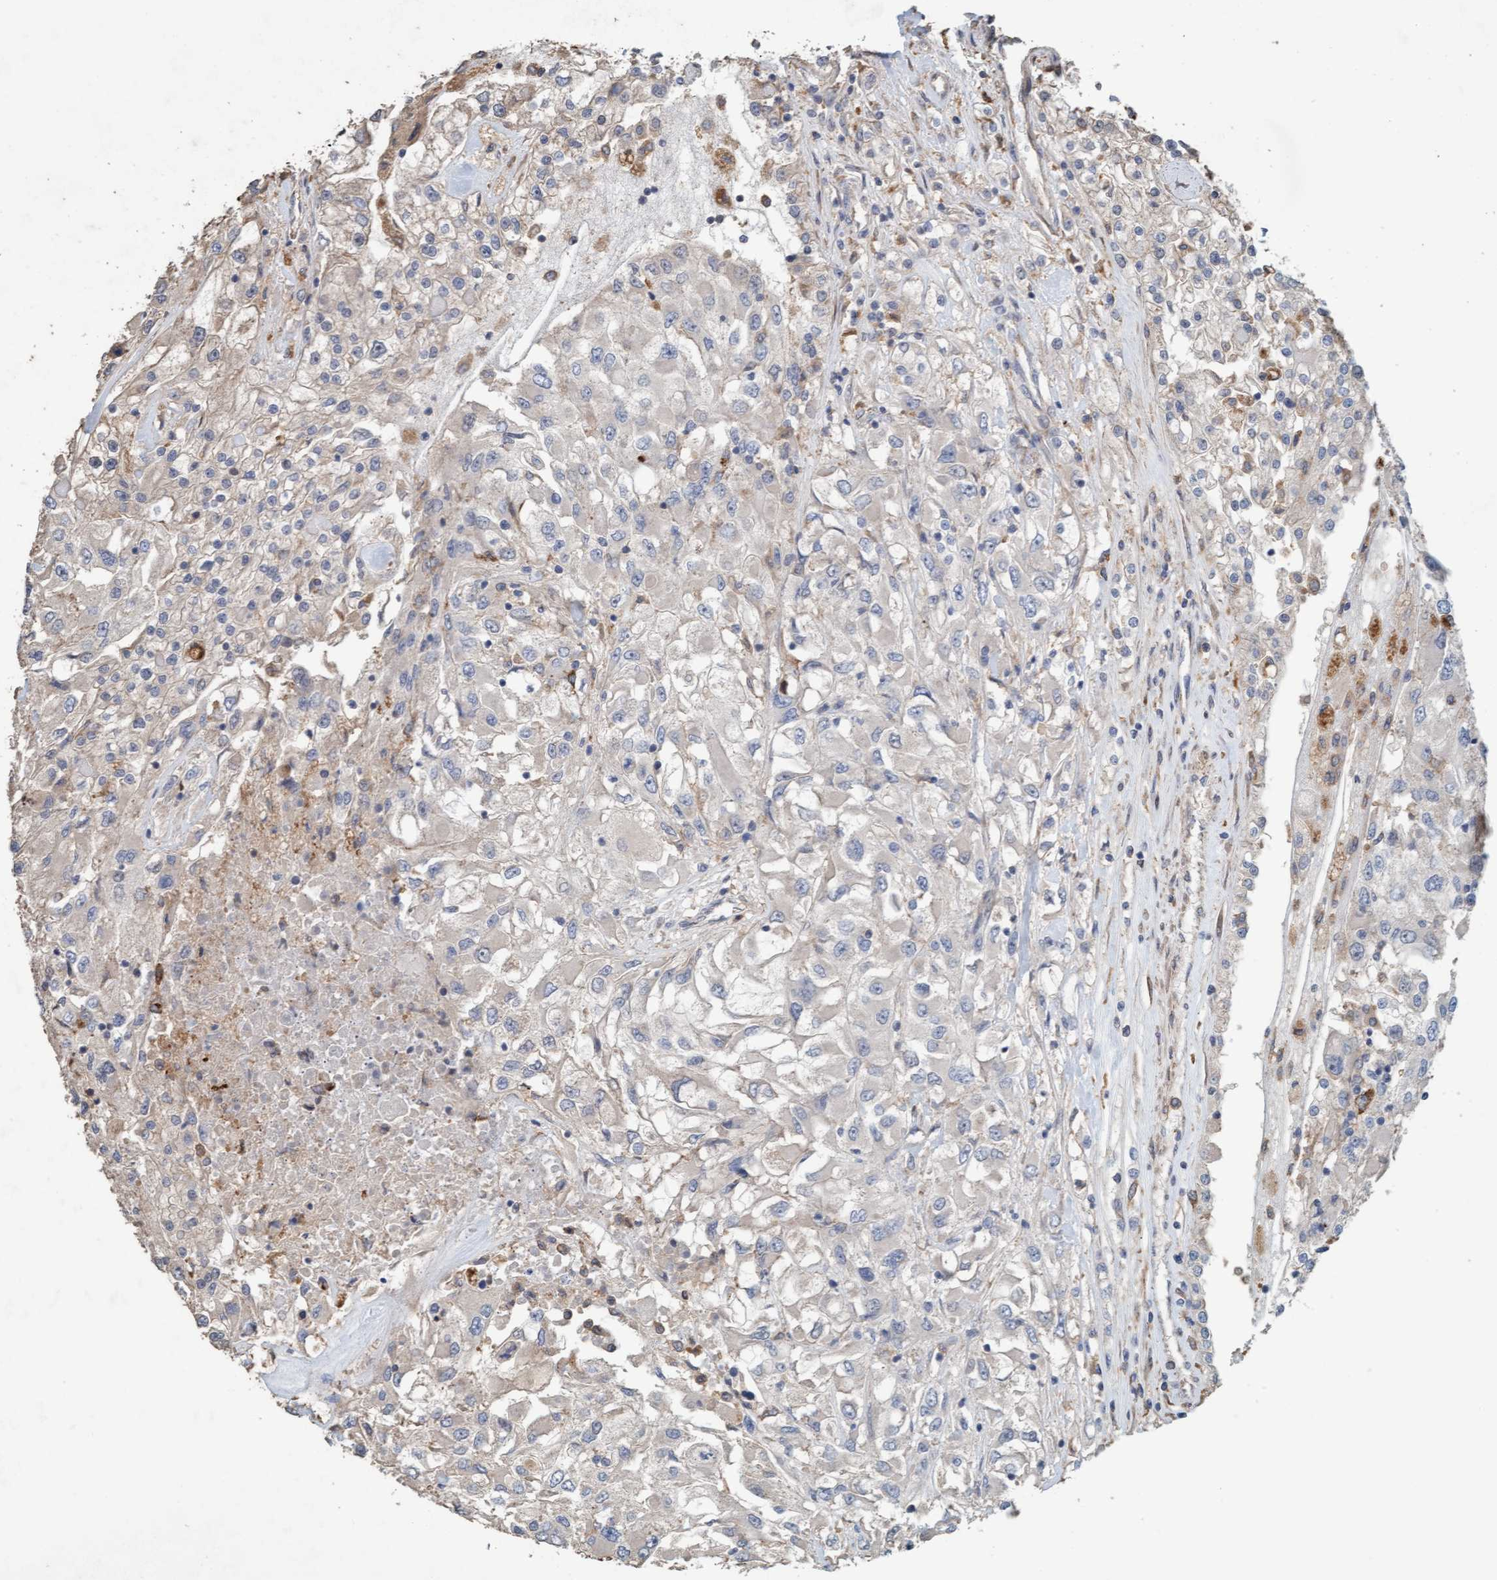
{"staining": {"intensity": "negative", "quantity": "none", "location": "none"}, "tissue": "renal cancer", "cell_type": "Tumor cells", "image_type": "cancer", "snomed": [{"axis": "morphology", "description": "Adenocarcinoma, NOS"}, {"axis": "topography", "description": "Kidney"}], "caption": "Human renal cancer (adenocarcinoma) stained for a protein using IHC displays no expression in tumor cells.", "gene": "LONRF1", "patient": {"sex": "female", "age": 52}}